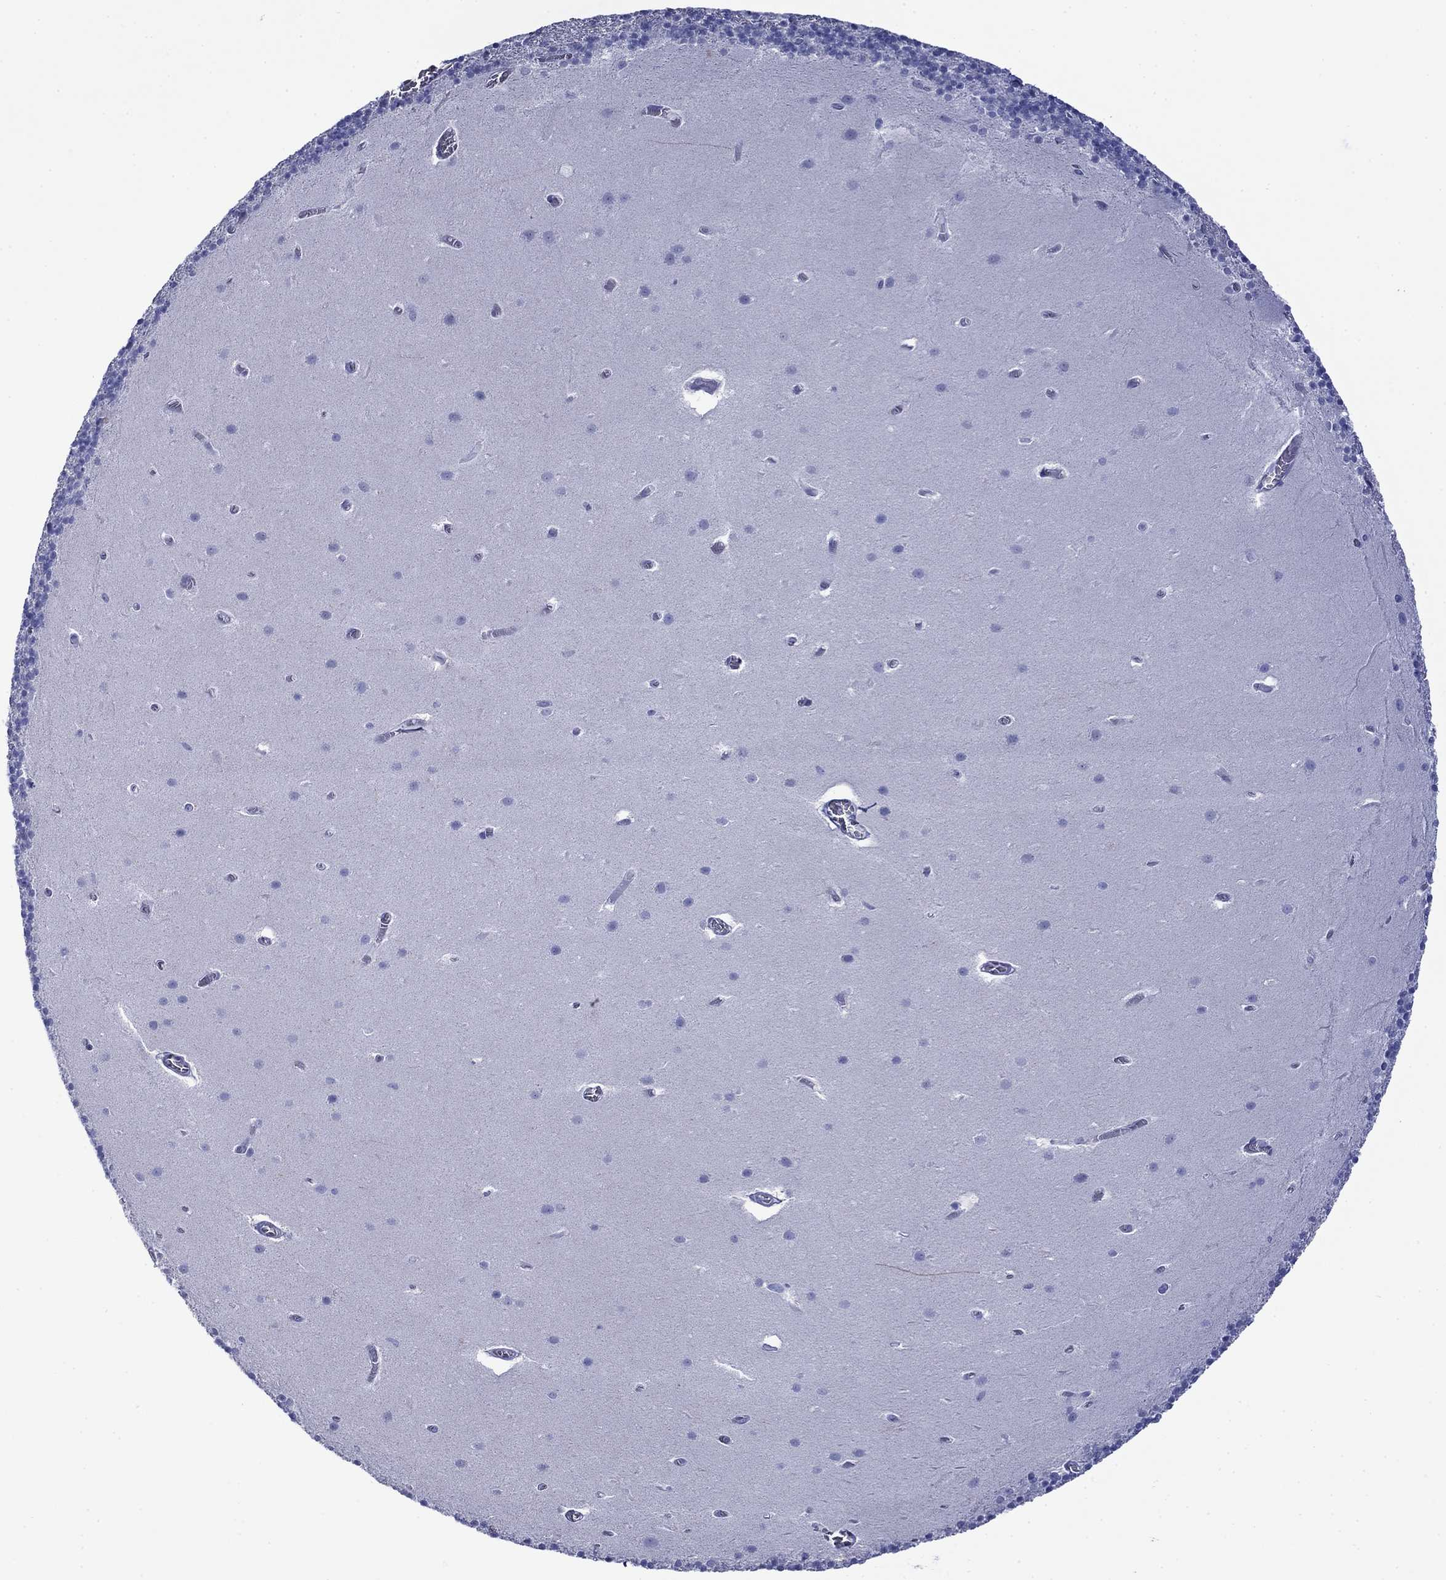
{"staining": {"intensity": "negative", "quantity": "none", "location": "none"}, "tissue": "cerebellum", "cell_type": "Cells in granular layer", "image_type": "normal", "snomed": [{"axis": "morphology", "description": "Normal tissue, NOS"}, {"axis": "topography", "description": "Cerebellum"}], "caption": "Immunohistochemistry (IHC) of unremarkable cerebellum displays no expression in cells in granular layer. (Immunohistochemistry (IHC), brightfield microscopy, high magnification).", "gene": "GIP", "patient": {"sex": "male", "age": 70}}